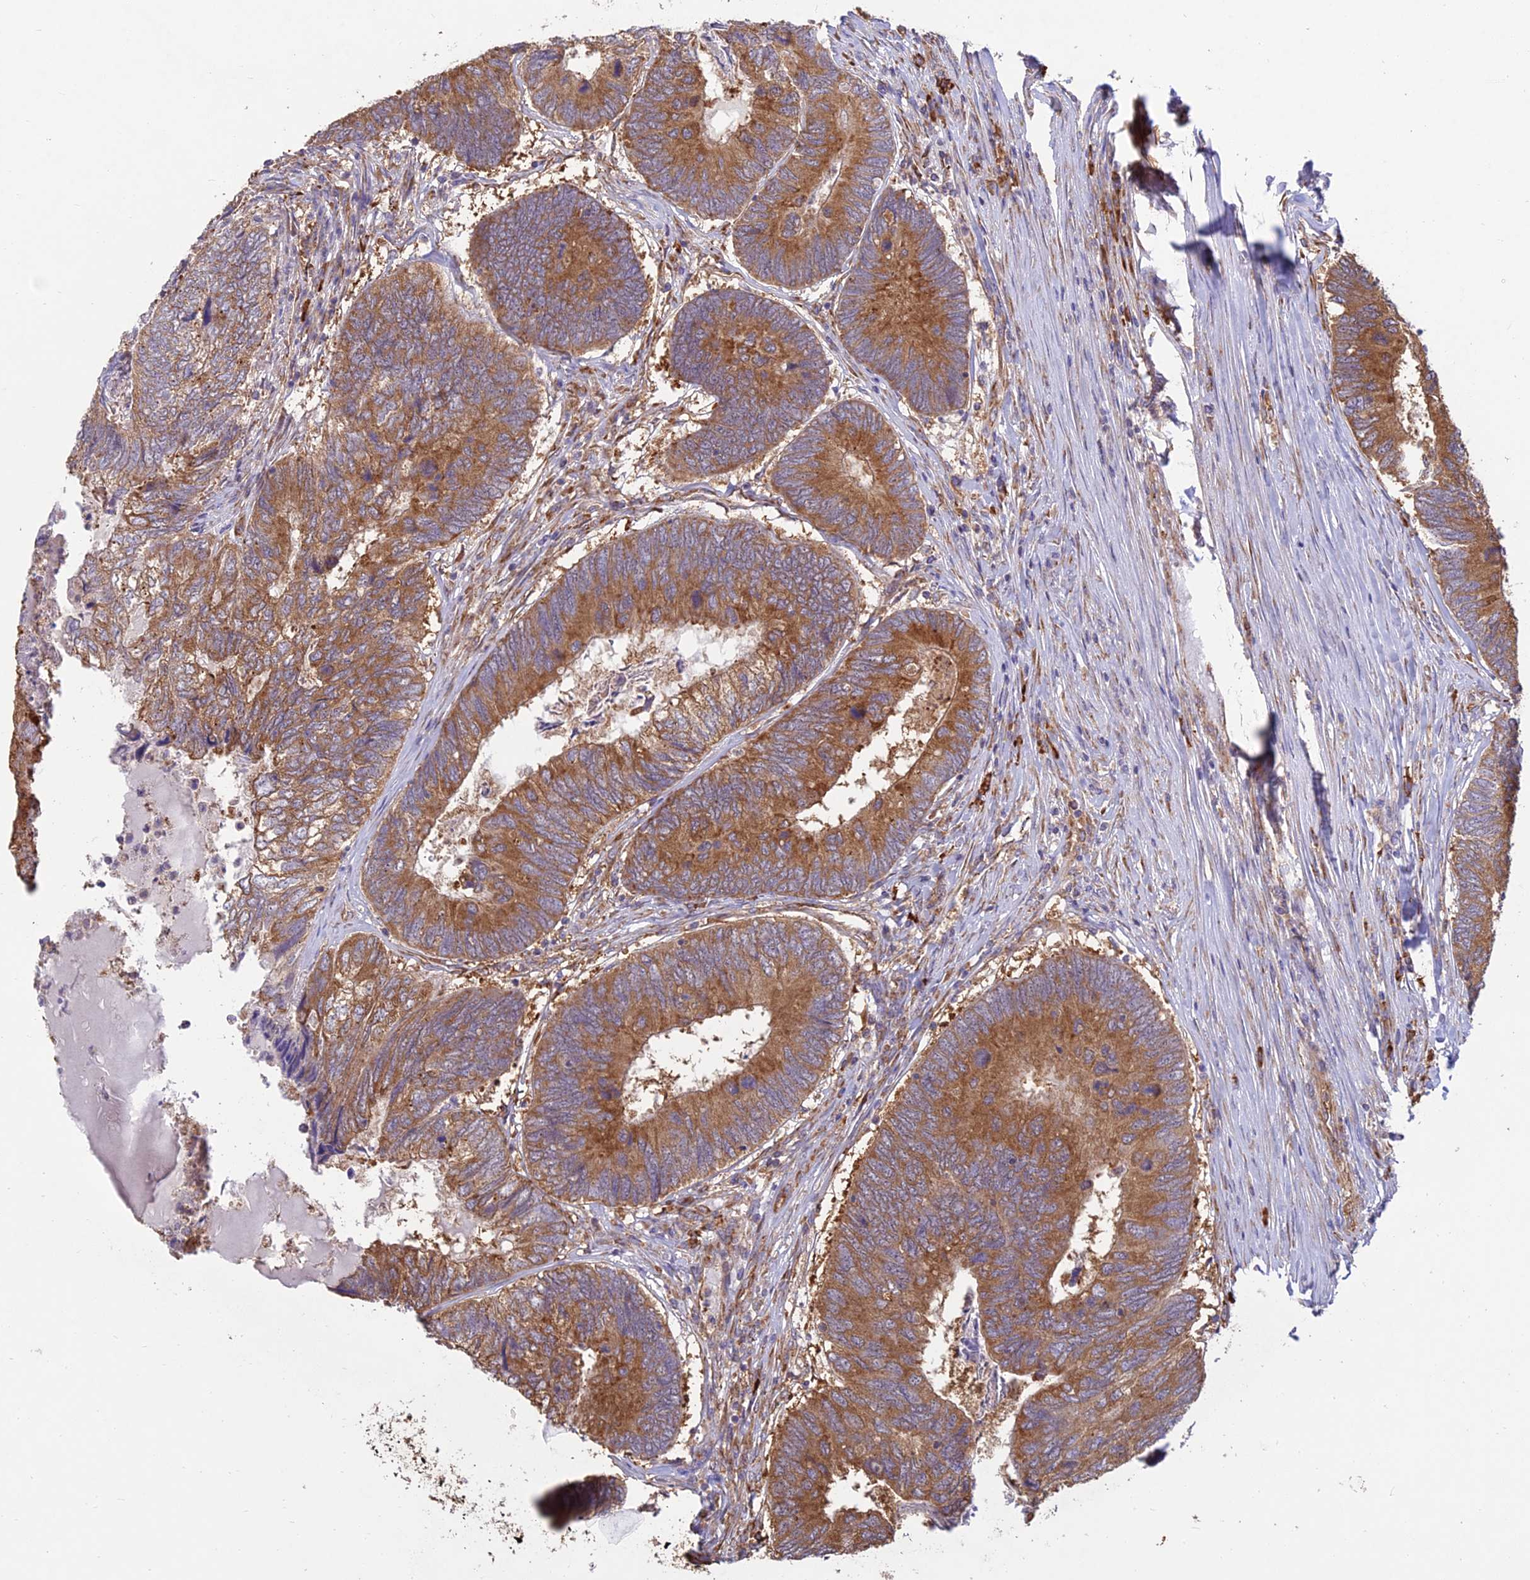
{"staining": {"intensity": "moderate", "quantity": ">75%", "location": "cytoplasmic/membranous"}, "tissue": "colorectal cancer", "cell_type": "Tumor cells", "image_type": "cancer", "snomed": [{"axis": "morphology", "description": "Adenocarcinoma, NOS"}, {"axis": "topography", "description": "Colon"}], "caption": "Moderate cytoplasmic/membranous positivity for a protein is seen in about >75% of tumor cells of colorectal cancer using IHC.", "gene": "NXNL2", "patient": {"sex": "female", "age": 67}}